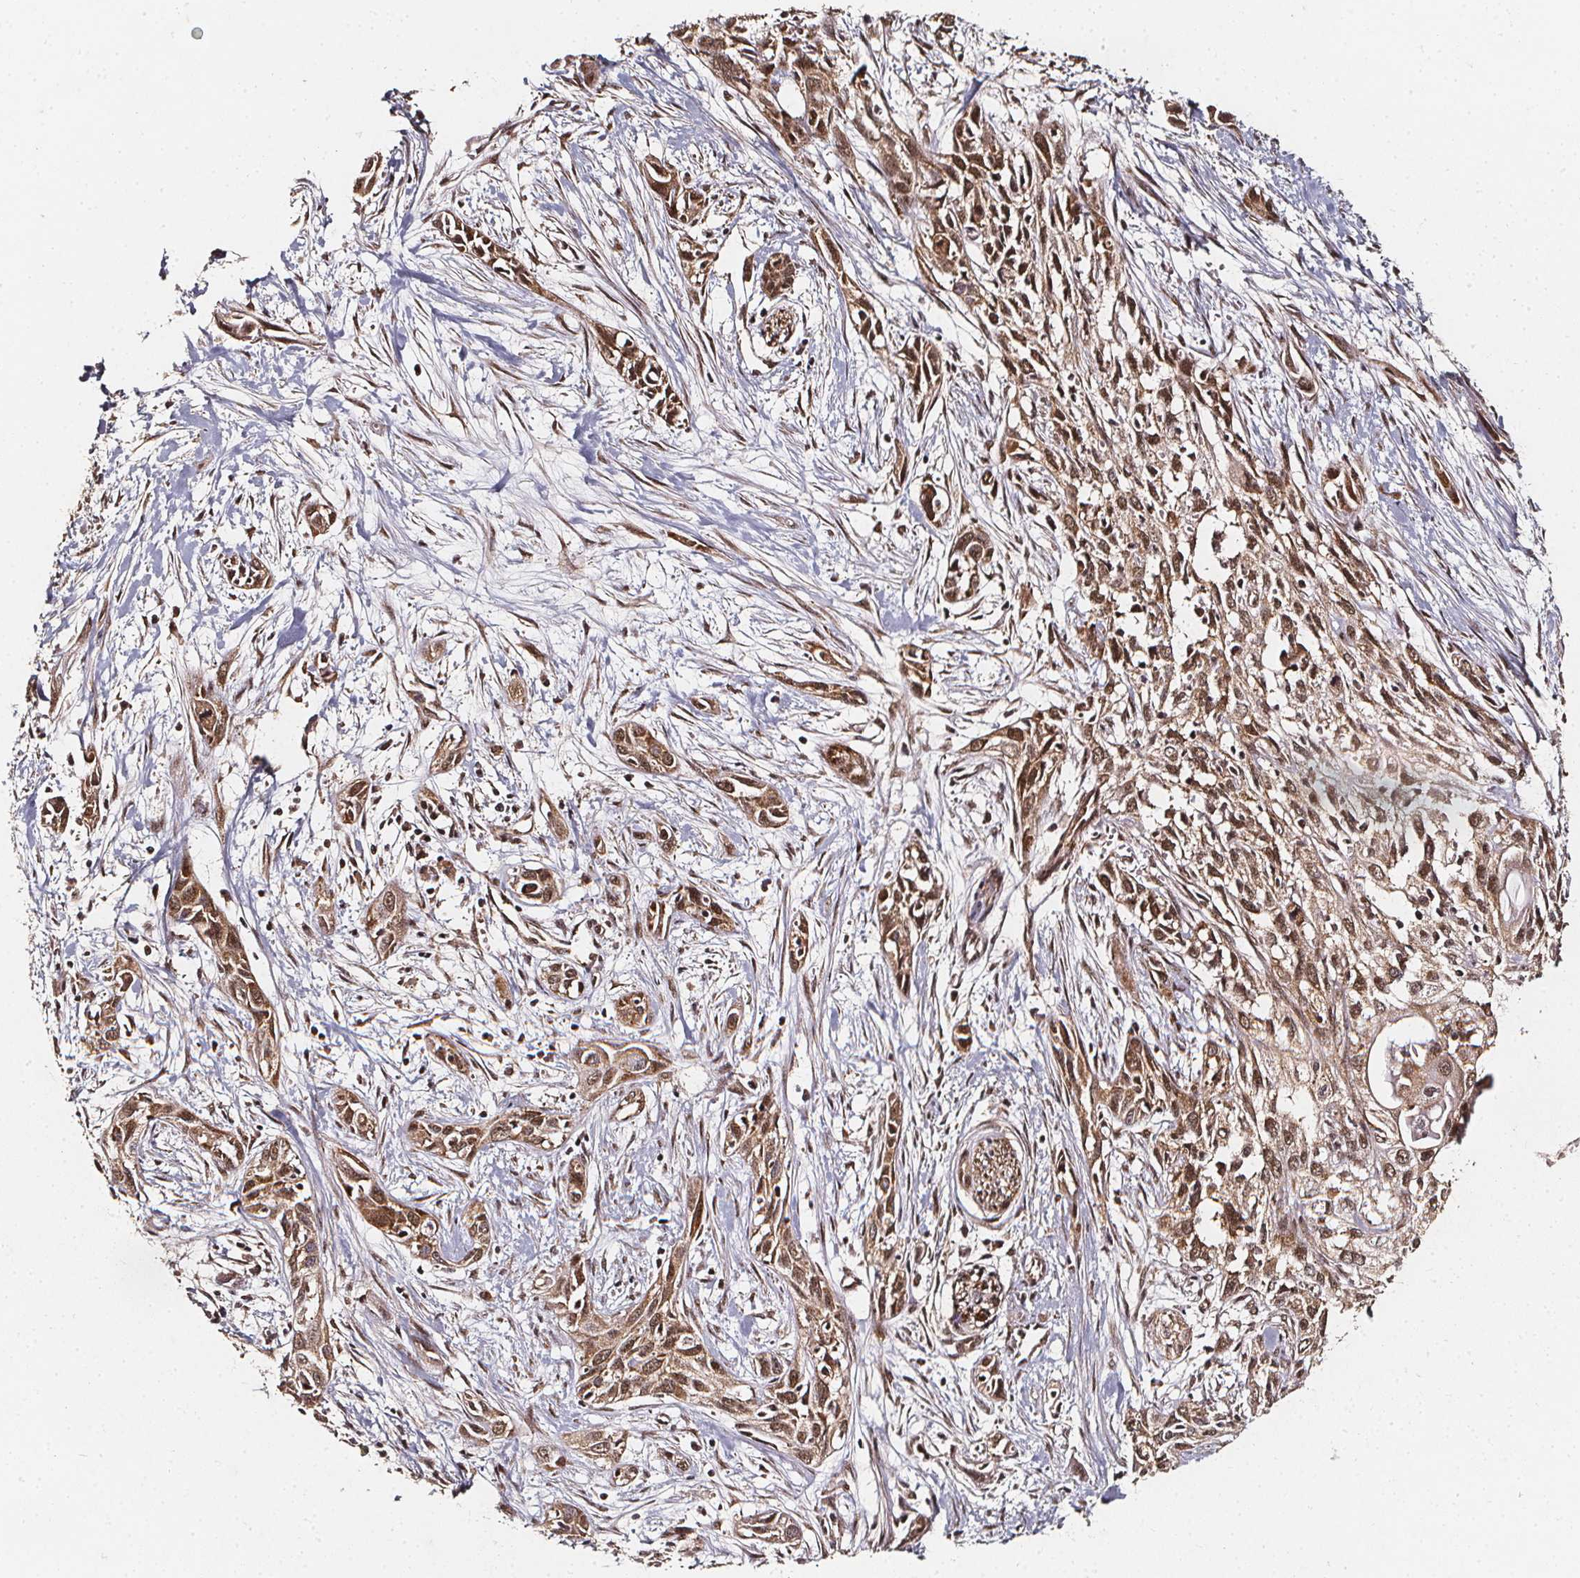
{"staining": {"intensity": "moderate", "quantity": ">75%", "location": "cytoplasmic/membranous,nuclear"}, "tissue": "pancreatic cancer", "cell_type": "Tumor cells", "image_type": "cancer", "snomed": [{"axis": "morphology", "description": "Adenocarcinoma, NOS"}, {"axis": "topography", "description": "Pancreas"}], "caption": "Immunohistochemical staining of adenocarcinoma (pancreatic) reveals medium levels of moderate cytoplasmic/membranous and nuclear protein positivity in about >75% of tumor cells.", "gene": "SMN1", "patient": {"sex": "female", "age": 55}}